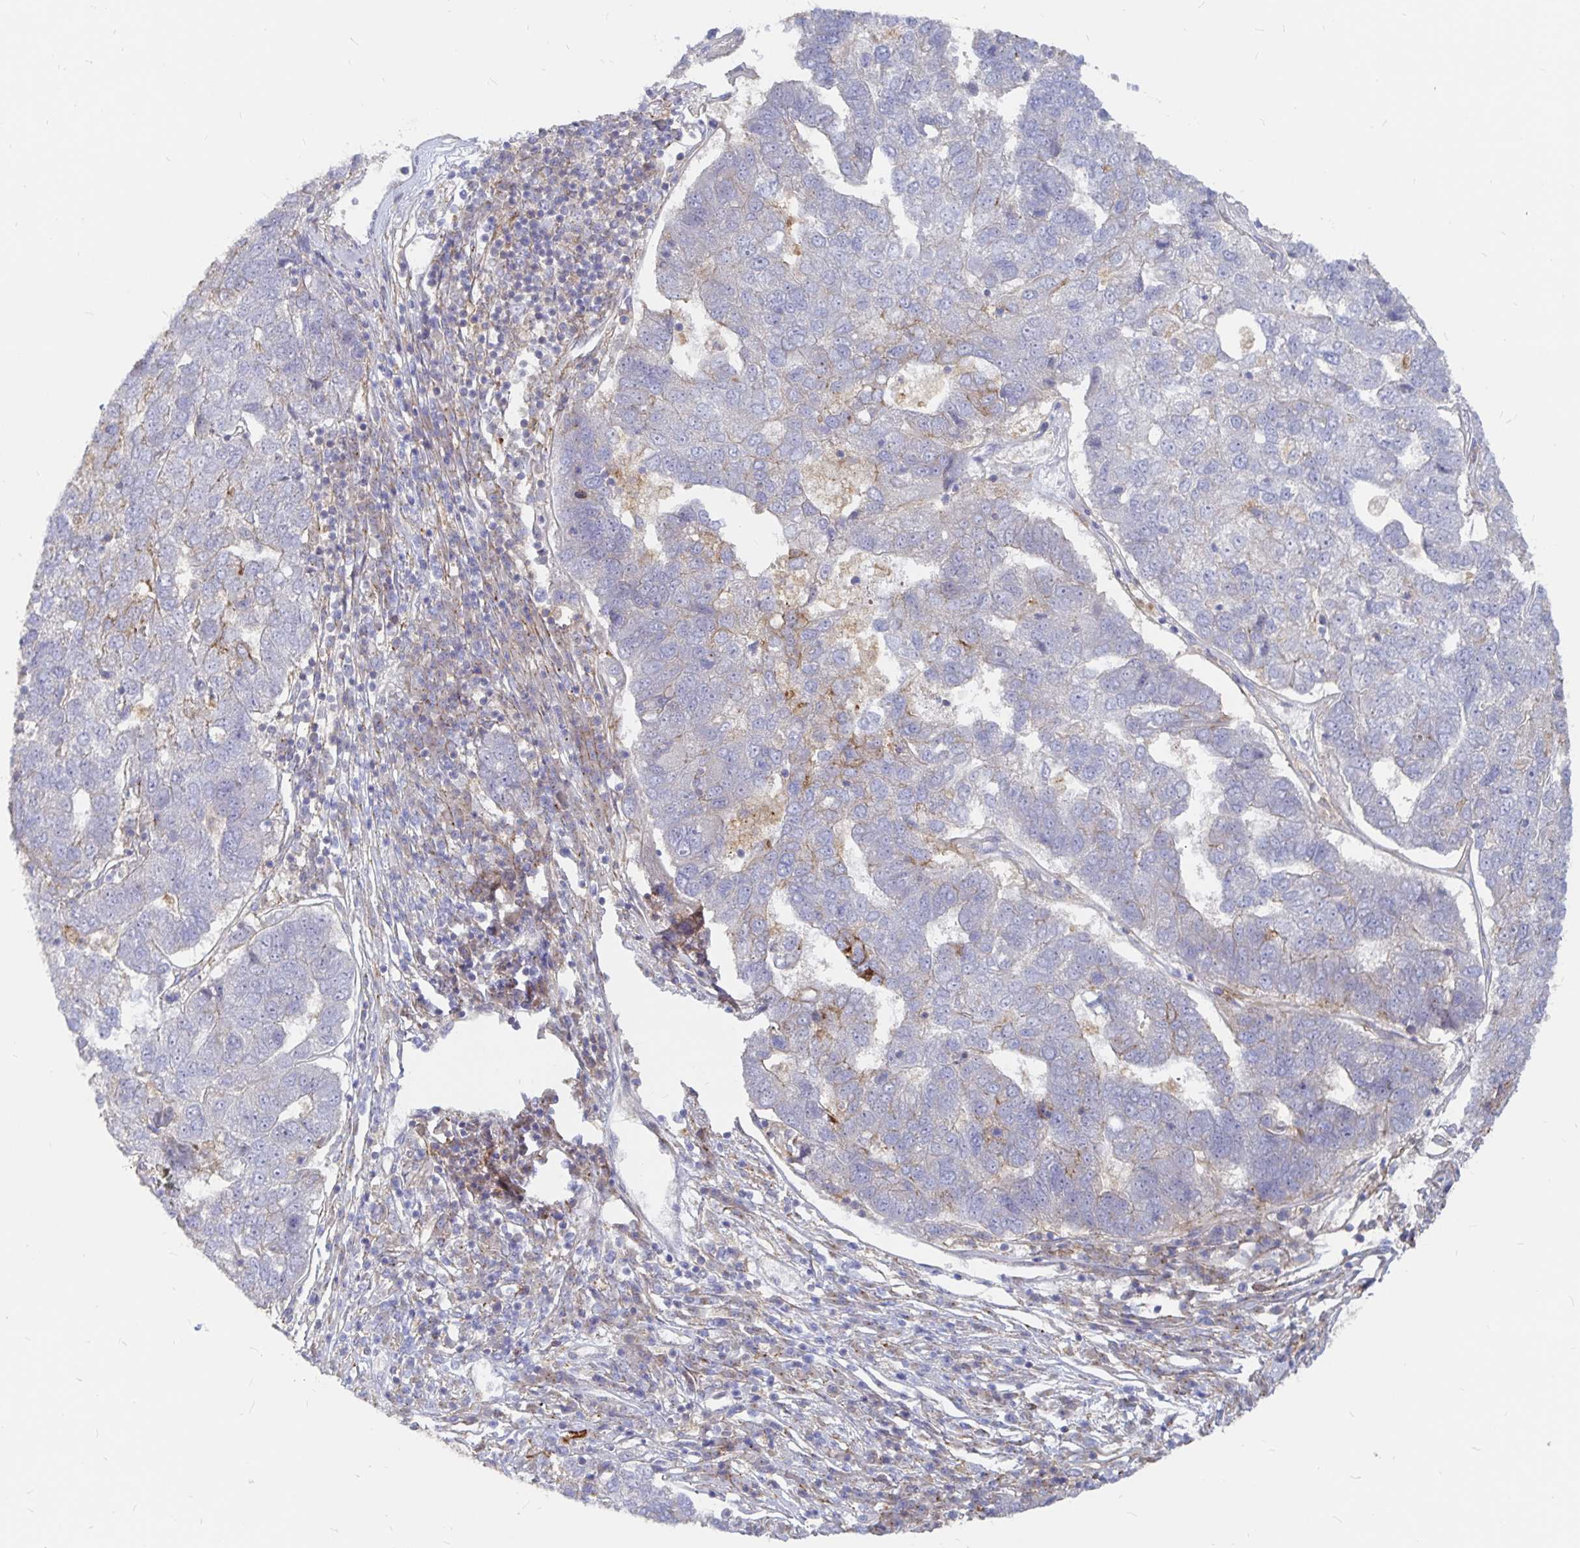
{"staining": {"intensity": "negative", "quantity": "none", "location": "none"}, "tissue": "pancreatic cancer", "cell_type": "Tumor cells", "image_type": "cancer", "snomed": [{"axis": "morphology", "description": "Adenocarcinoma, NOS"}, {"axis": "topography", "description": "Pancreas"}], "caption": "This is an immunohistochemistry (IHC) photomicrograph of human adenocarcinoma (pancreatic). There is no staining in tumor cells.", "gene": "KCTD19", "patient": {"sex": "female", "age": 61}}